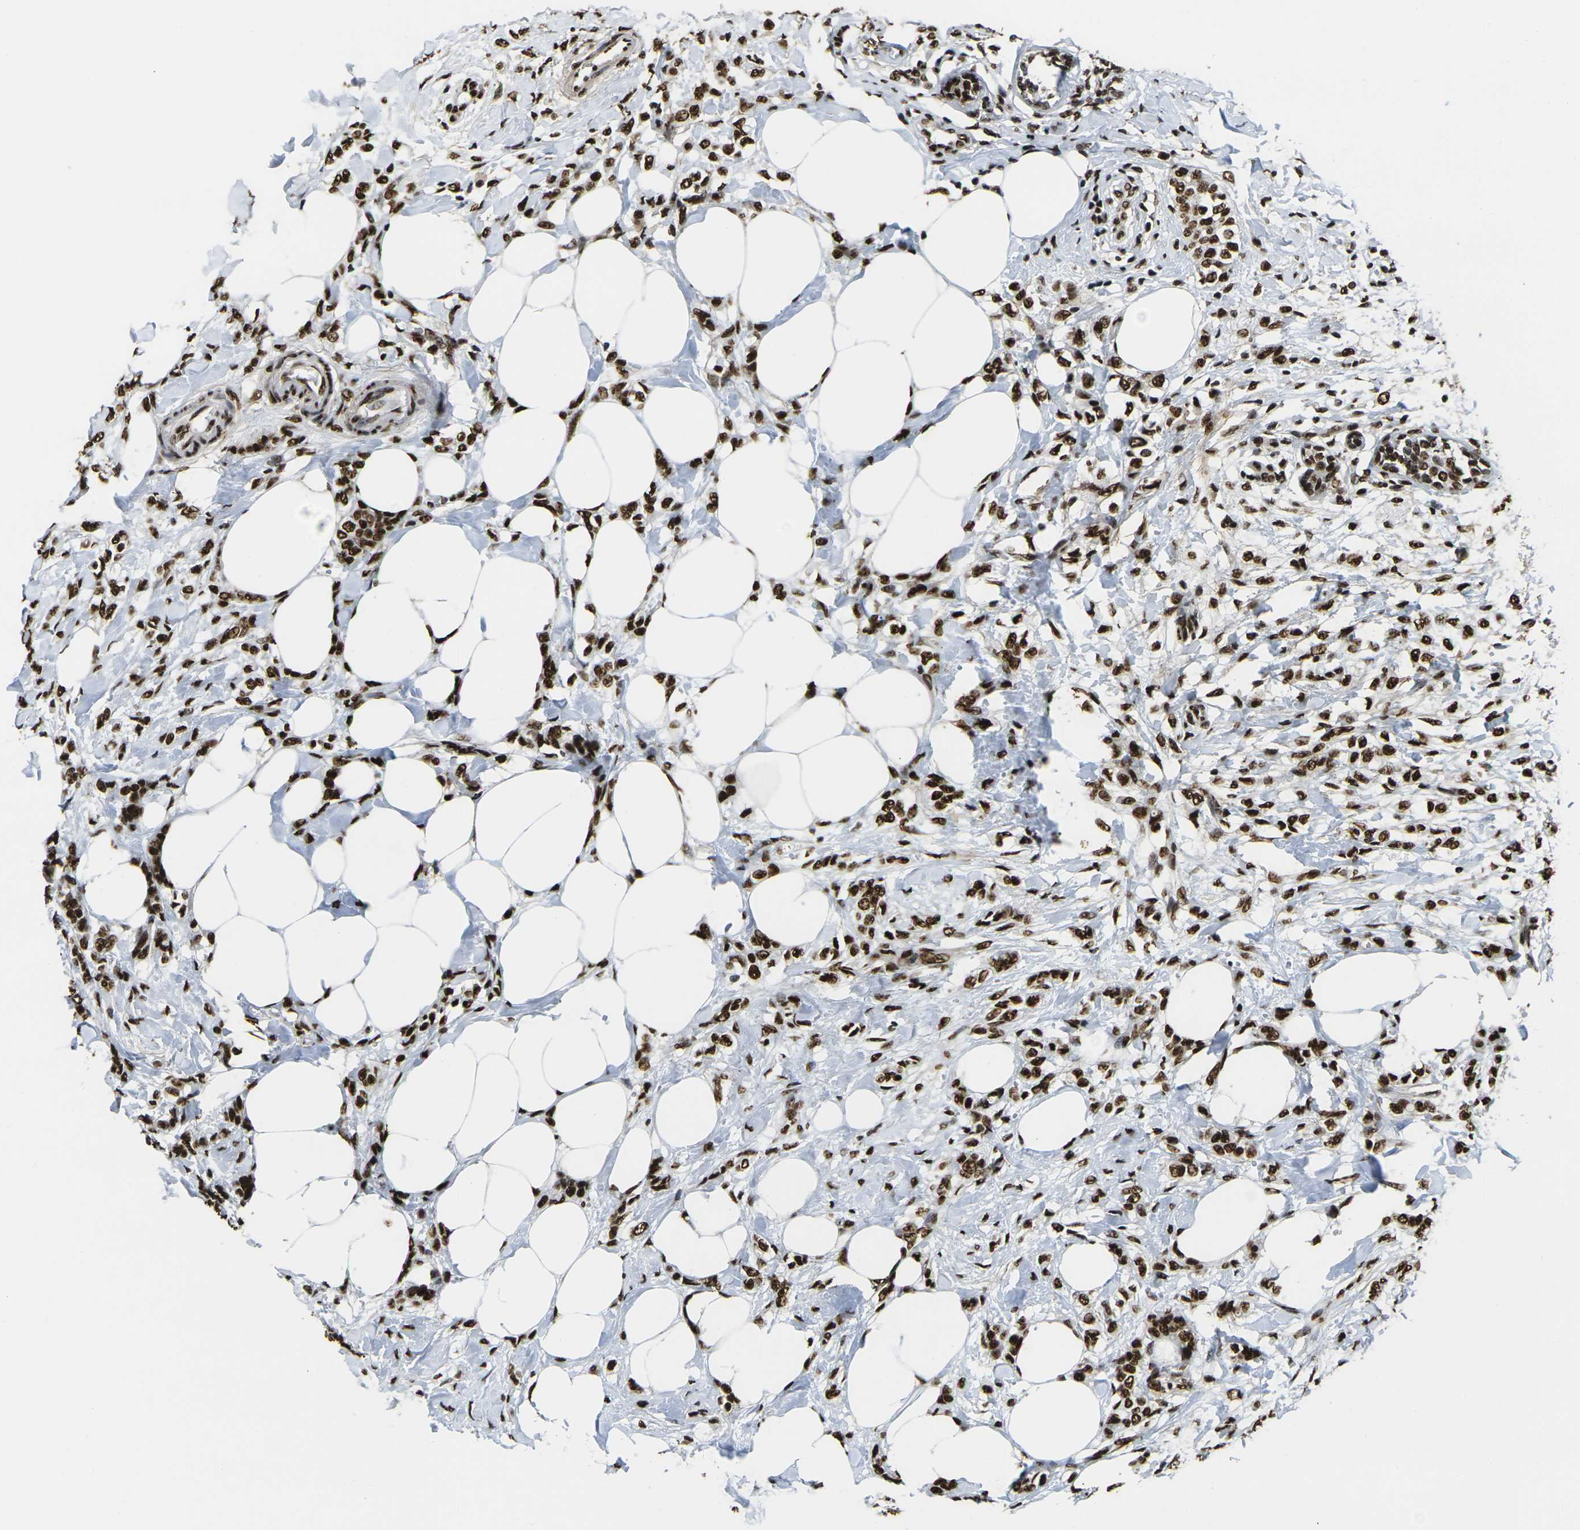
{"staining": {"intensity": "strong", "quantity": ">75%", "location": "nuclear"}, "tissue": "breast cancer", "cell_type": "Tumor cells", "image_type": "cancer", "snomed": [{"axis": "morphology", "description": "Lobular carcinoma, in situ"}, {"axis": "morphology", "description": "Lobular carcinoma"}, {"axis": "topography", "description": "Breast"}], "caption": "The image reveals staining of breast lobular carcinoma, revealing strong nuclear protein expression (brown color) within tumor cells. (DAB IHC with brightfield microscopy, high magnification).", "gene": "SMARCC1", "patient": {"sex": "female", "age": 41}}